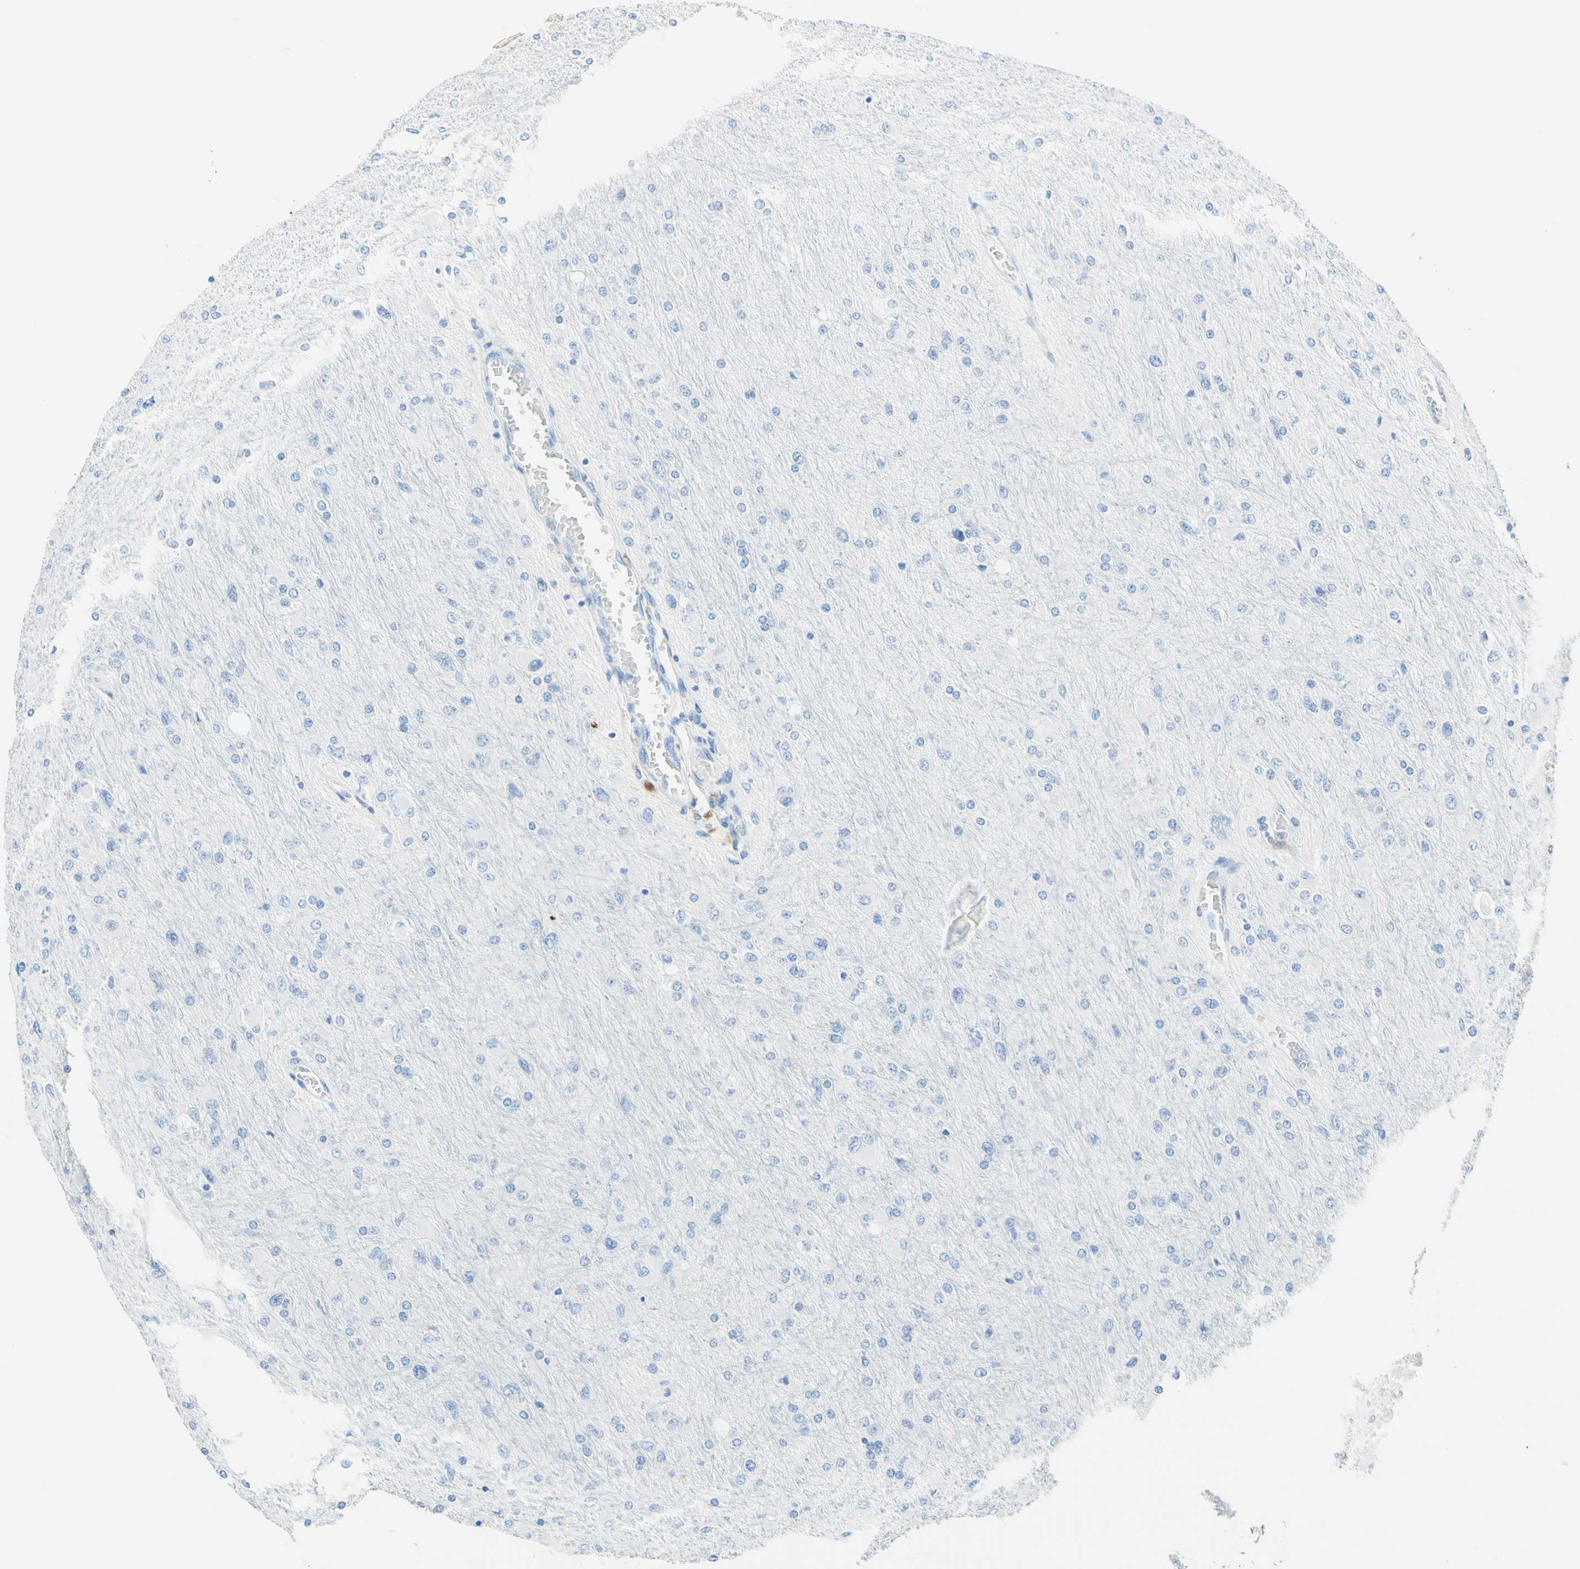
{"staining": {"intensity": "negative", "quantity": "none", "location": "none"}, "tissue": "glioma", "cell_type": "Tumor cells", "image_type": "cancer", "snomed": [{"axis": "morphology", "description": "Glioma, malignant, High grade"}, {"axis": "topography", "description": "Cerebral cortex"}], "caption": "High power microscopy photomicrograph of an immunohistochemistry (IHC) micrograph of malignant glioma (high-grade), revealing no significant expression in tumor cells. The staining was performed using DAB to visualize the protein expression in brown, while the nuclei were stained in blue with hematoxylin (Magnification: 20x).", "gene": "IL6ST", "patient": {"sex": "female", "age": 36}}